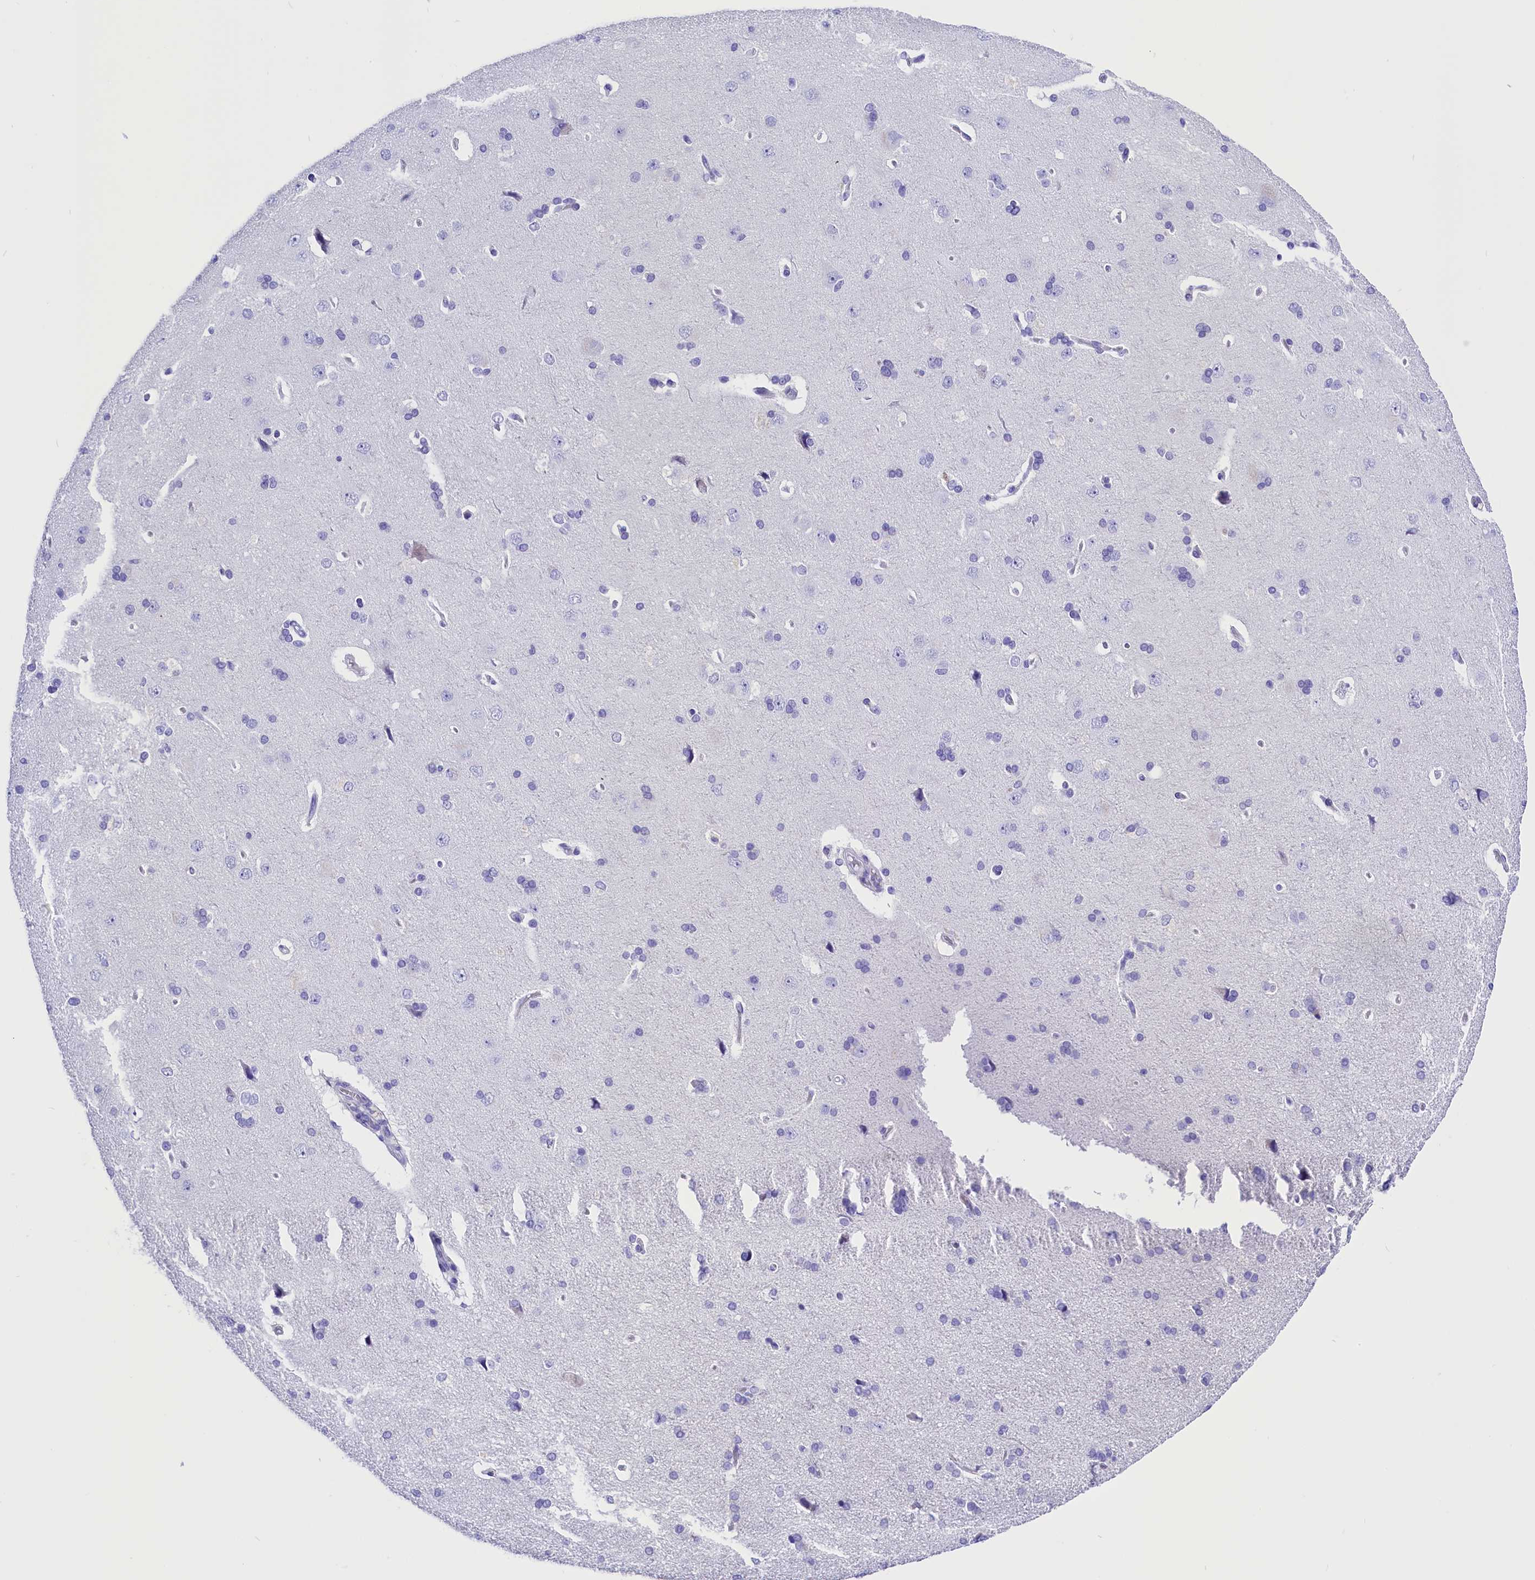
{"staining": {"intensity": "negative", "quantity": "none", "location": "none"}, "tissue": "cerebral cortex", "cell_type": "Endothelial cells", "image_type": "normal", "snomed": [{"axis": "morphology", "description": "Normal tissue, NOS"}, {"axis": "topography", "description": "Cerebral cortex"}], "caption": "Micrograph shows no significant protein positivity in endothelial cells of benign cerebral cortex. (Immunohistochemistry (ihc), brightfield microscopy, high magnification).", "gene": "CLC", "patient": {"sex": "male", "age": 62}}